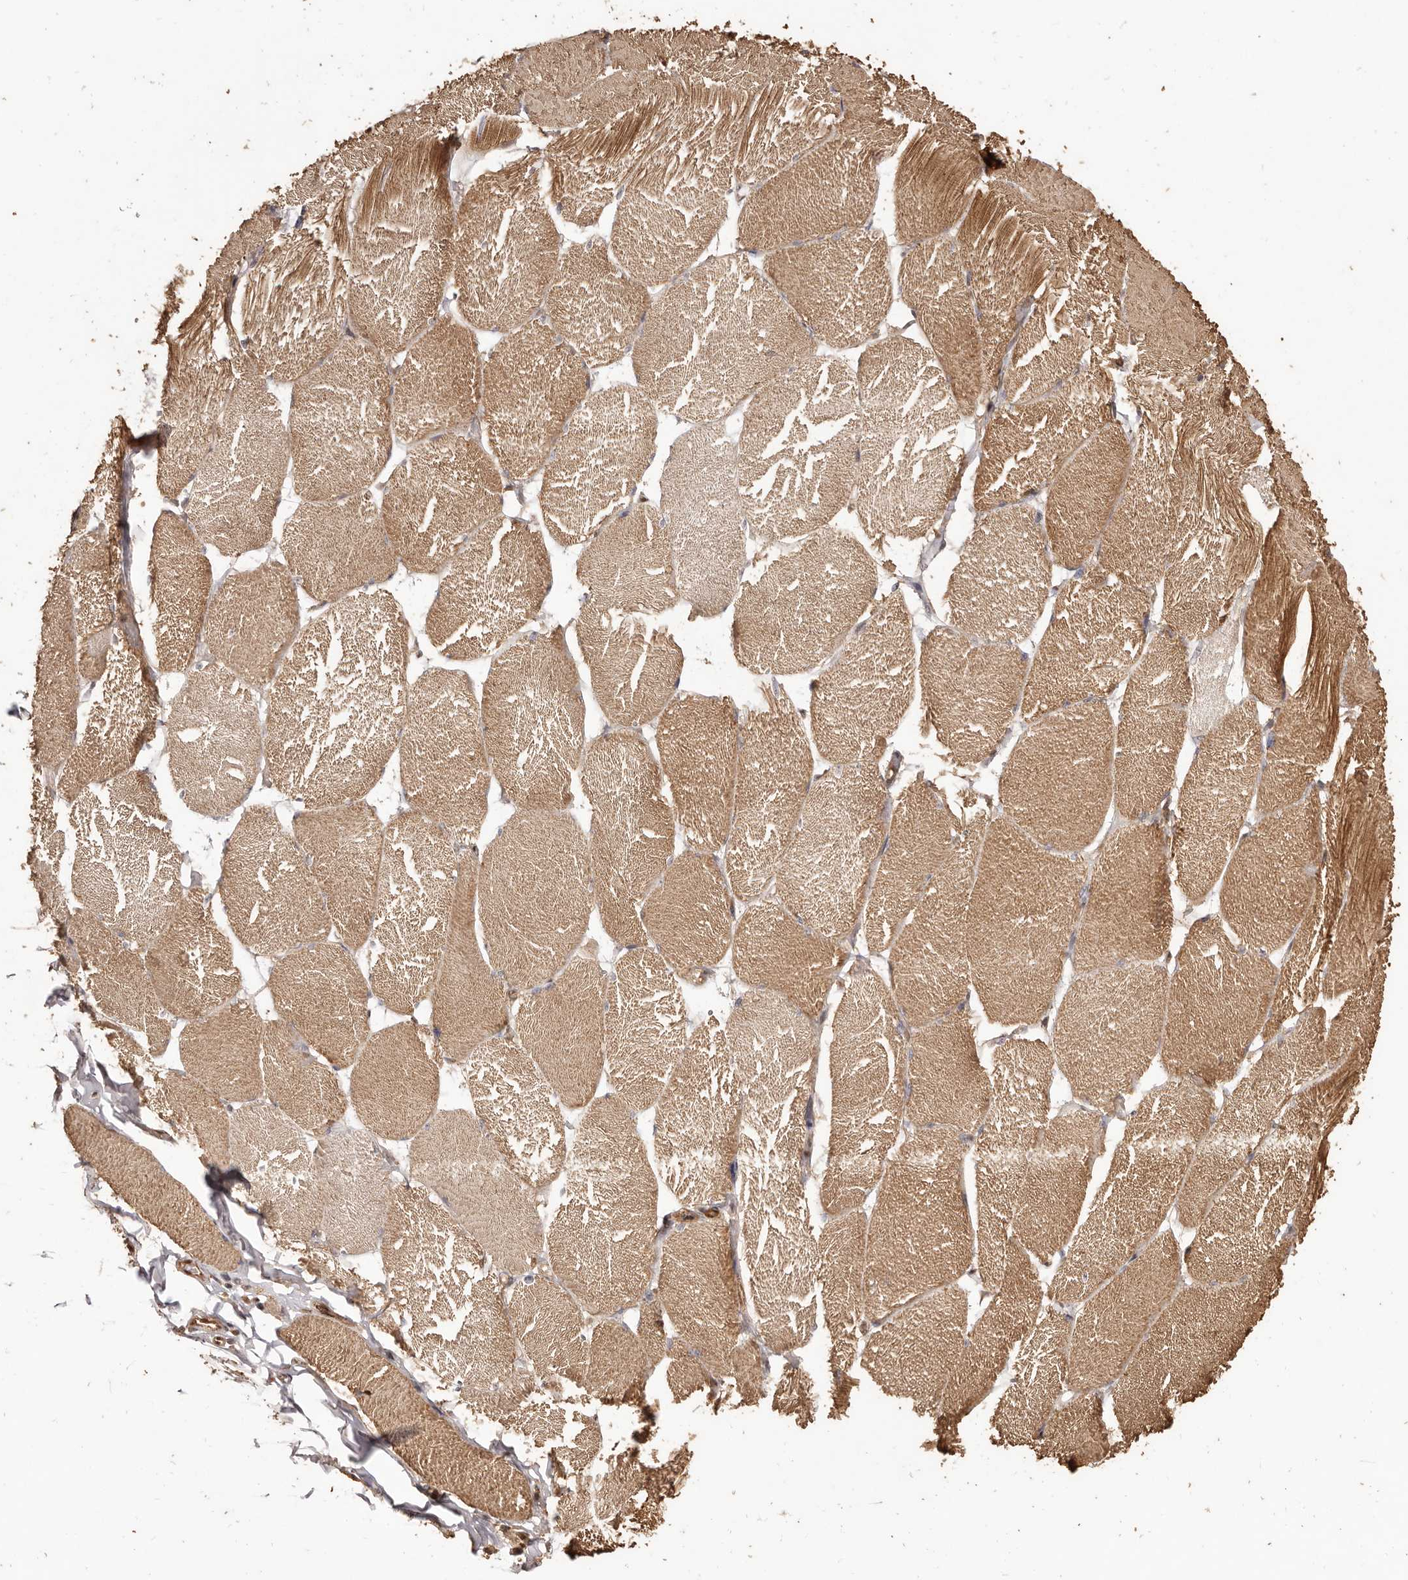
{"staining": {"intensity": "moderate", "quantity": ">75%", "location": "cytoplasmic/membranous"}, "tissue": "skeletal muscle", "cell_type": "Myocytes", "image_type": "normal", "snomed": [{"axis": "morphology", "description": "Normal tissue, NOS"}, {"axis": "topography", "description": "Skin"}, {"axis": "topography", "description": "Skeletal muscle"}], "caption": "Immunohistochemical staining of benign skeletal muscle demonstrates medium levels of moderate cytoplasmic/membranous staining in approximately >75% of myocytes.", "gene": "UBR2", "patient": {"sex": "male", "age": 83}}